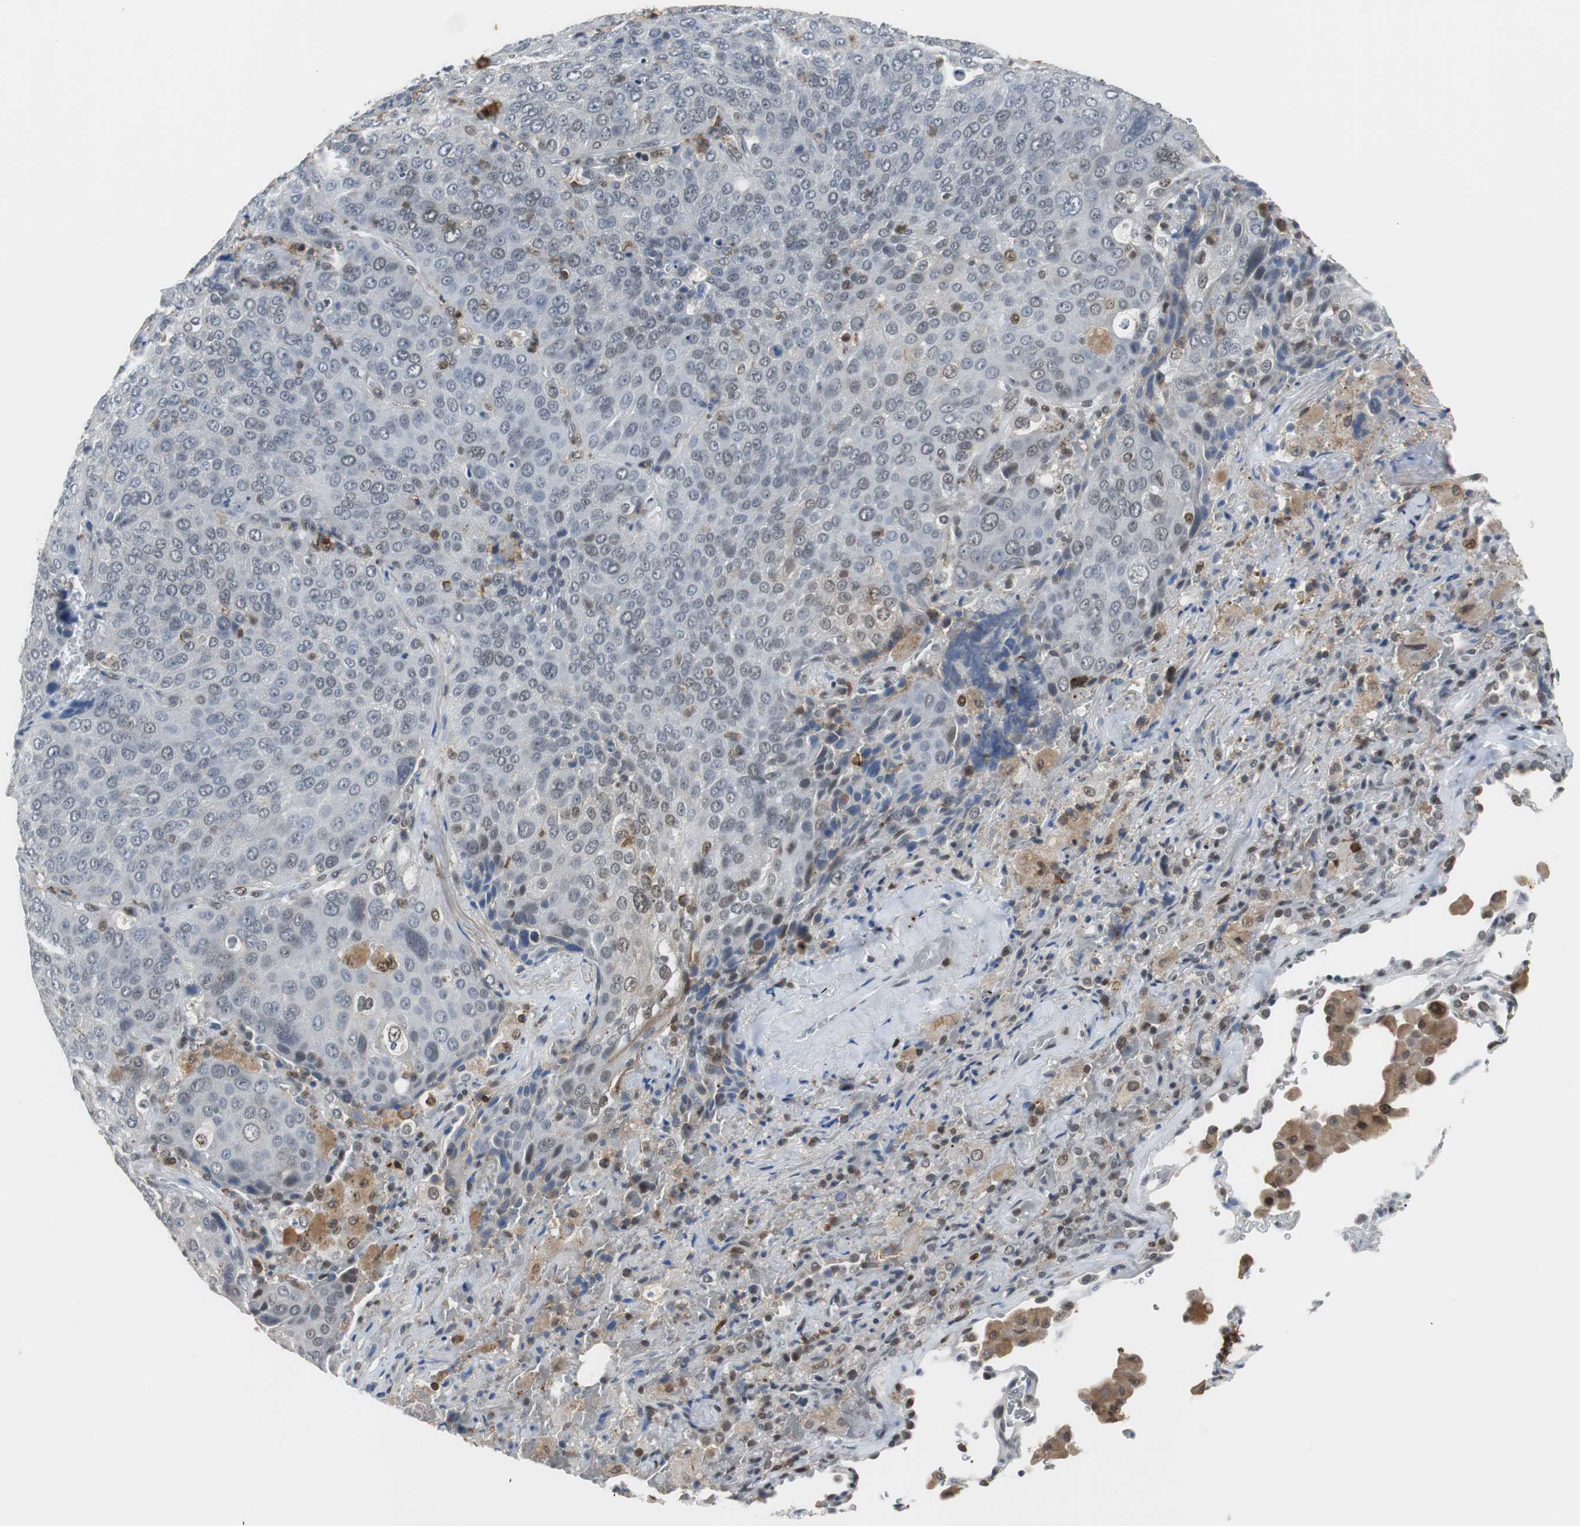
{"staining": {"intensity": "negative", "quantity": "none", "location": "none"}, "tissue": "lung cancer", "cell_type": "Tumor cells", "image_type": "cancer", "snomed": [{"axis": "morphology", "description": "Squamous cell carcinoma, NOS"}, {"axis": "topography", "description": "Lung"}], "caption": "This micrograph is of lung squamous cell carcinoma stained with immunohistochemistry to label a protein in brown with the nuclei are counter-stained blue. There is no staining in tumor cells. (Stains: DAB (3,3'-diaminobenzidine) immunohistochemistry (IHC) with hematoxylin counter stain, Microscopy: brightfield microscopy at high magnification).", "gene": "SIRT1", "patient": {"sex": "male", "age": 54}}